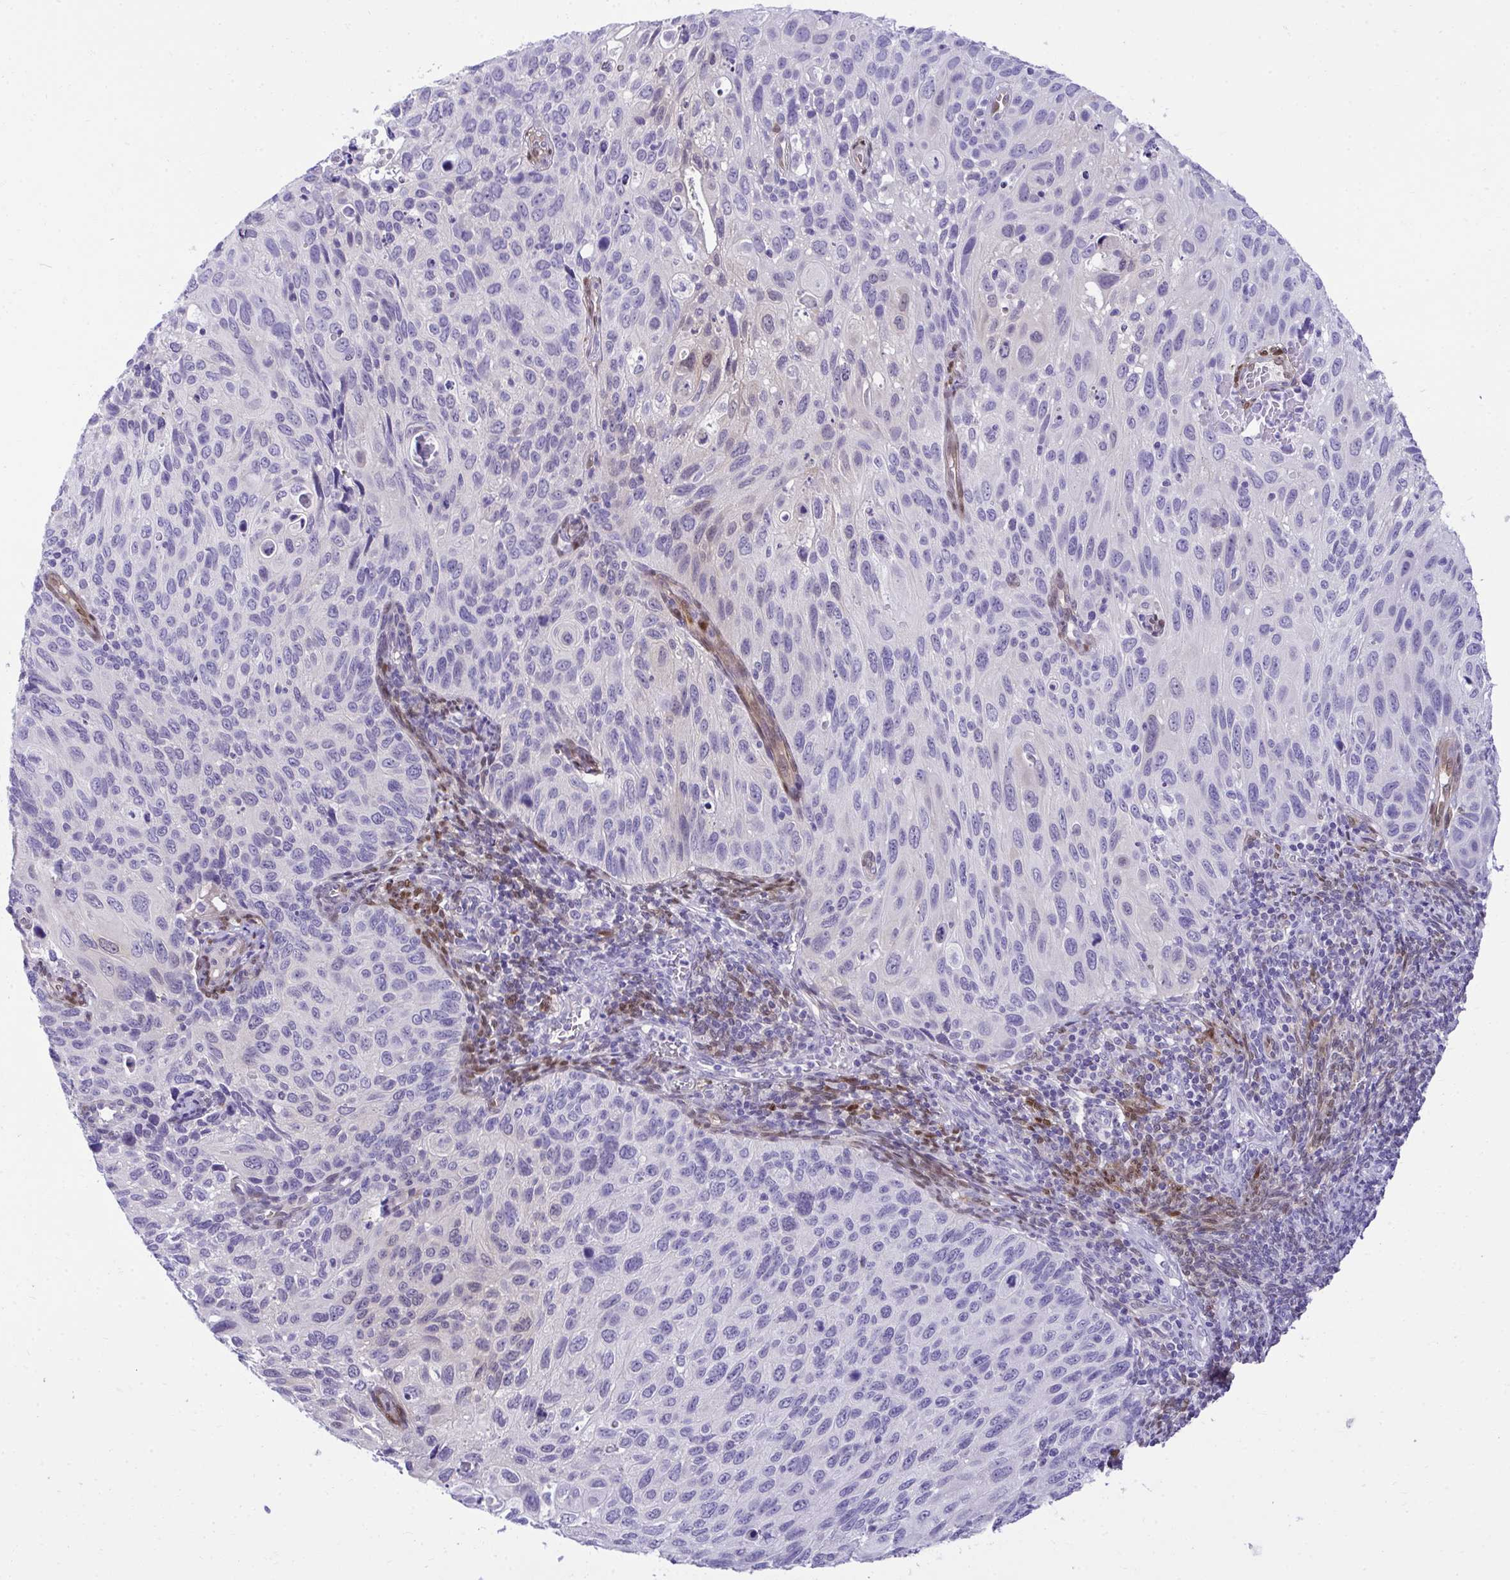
{"staining": {"intensity": "negative", "quantity": "none", "location": "none"}, "tissue": "cervical cancer", "cell_type": "Tumor cells", "image_type": "cancer", "snomed": [{"axis": "morphology", "description": "Squamous cell carcinoma, NOS"}, {"axis": "topography", "description": "Cervix"}], "caption": "Squamous cell carcinoma (cervical) was stained to show a protein in brown. There is no significant expression in tumor cells.", "gene": "PGM2L1", "patient": {"sex": "female", "age": 70}}